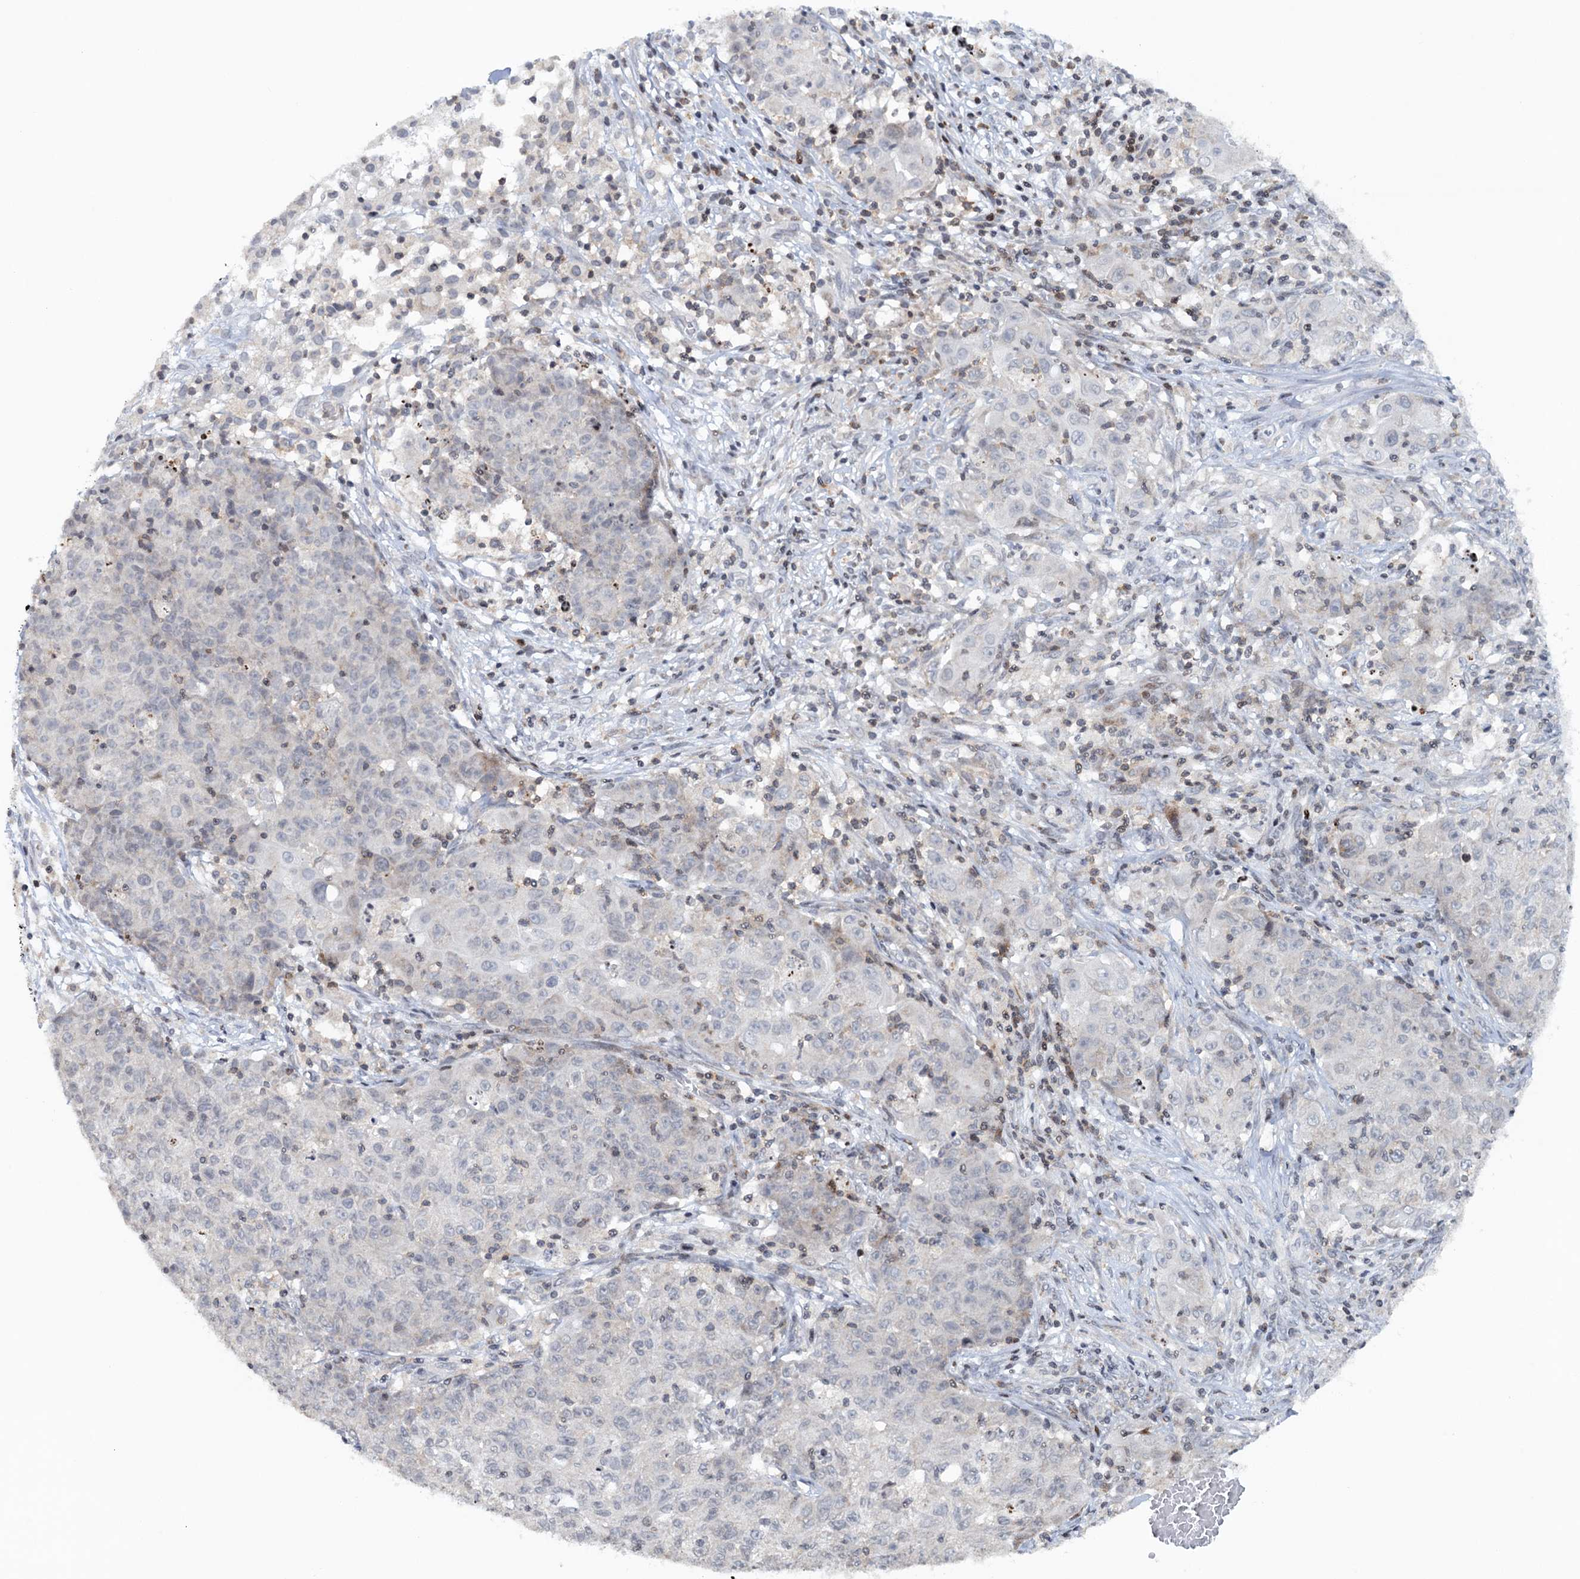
{"staining": {"intensity": "negative", "quantity": "none", "location": "none"}, "tissue": "ovarian cancer", "cell_type": "Tumor cells", "image_type": "cancer", "snomed": [{"axis": "morphology", "description": "Carcinoma, endometroid"}, {"axis": "topography", "description": "Ovary"}], "caption": "Image shows no protein staining in tumor cells of endometroid carcinoma (ovarian) tissue. (Stains: DAB (3,3'-diaminobenzidine) immunohistochemistry with hematoxylin counter stain, Microscopy: brightfield microscopy at high magnification).", "gene": "FYB1", "patient": {"sex": "female", "age": 42}}